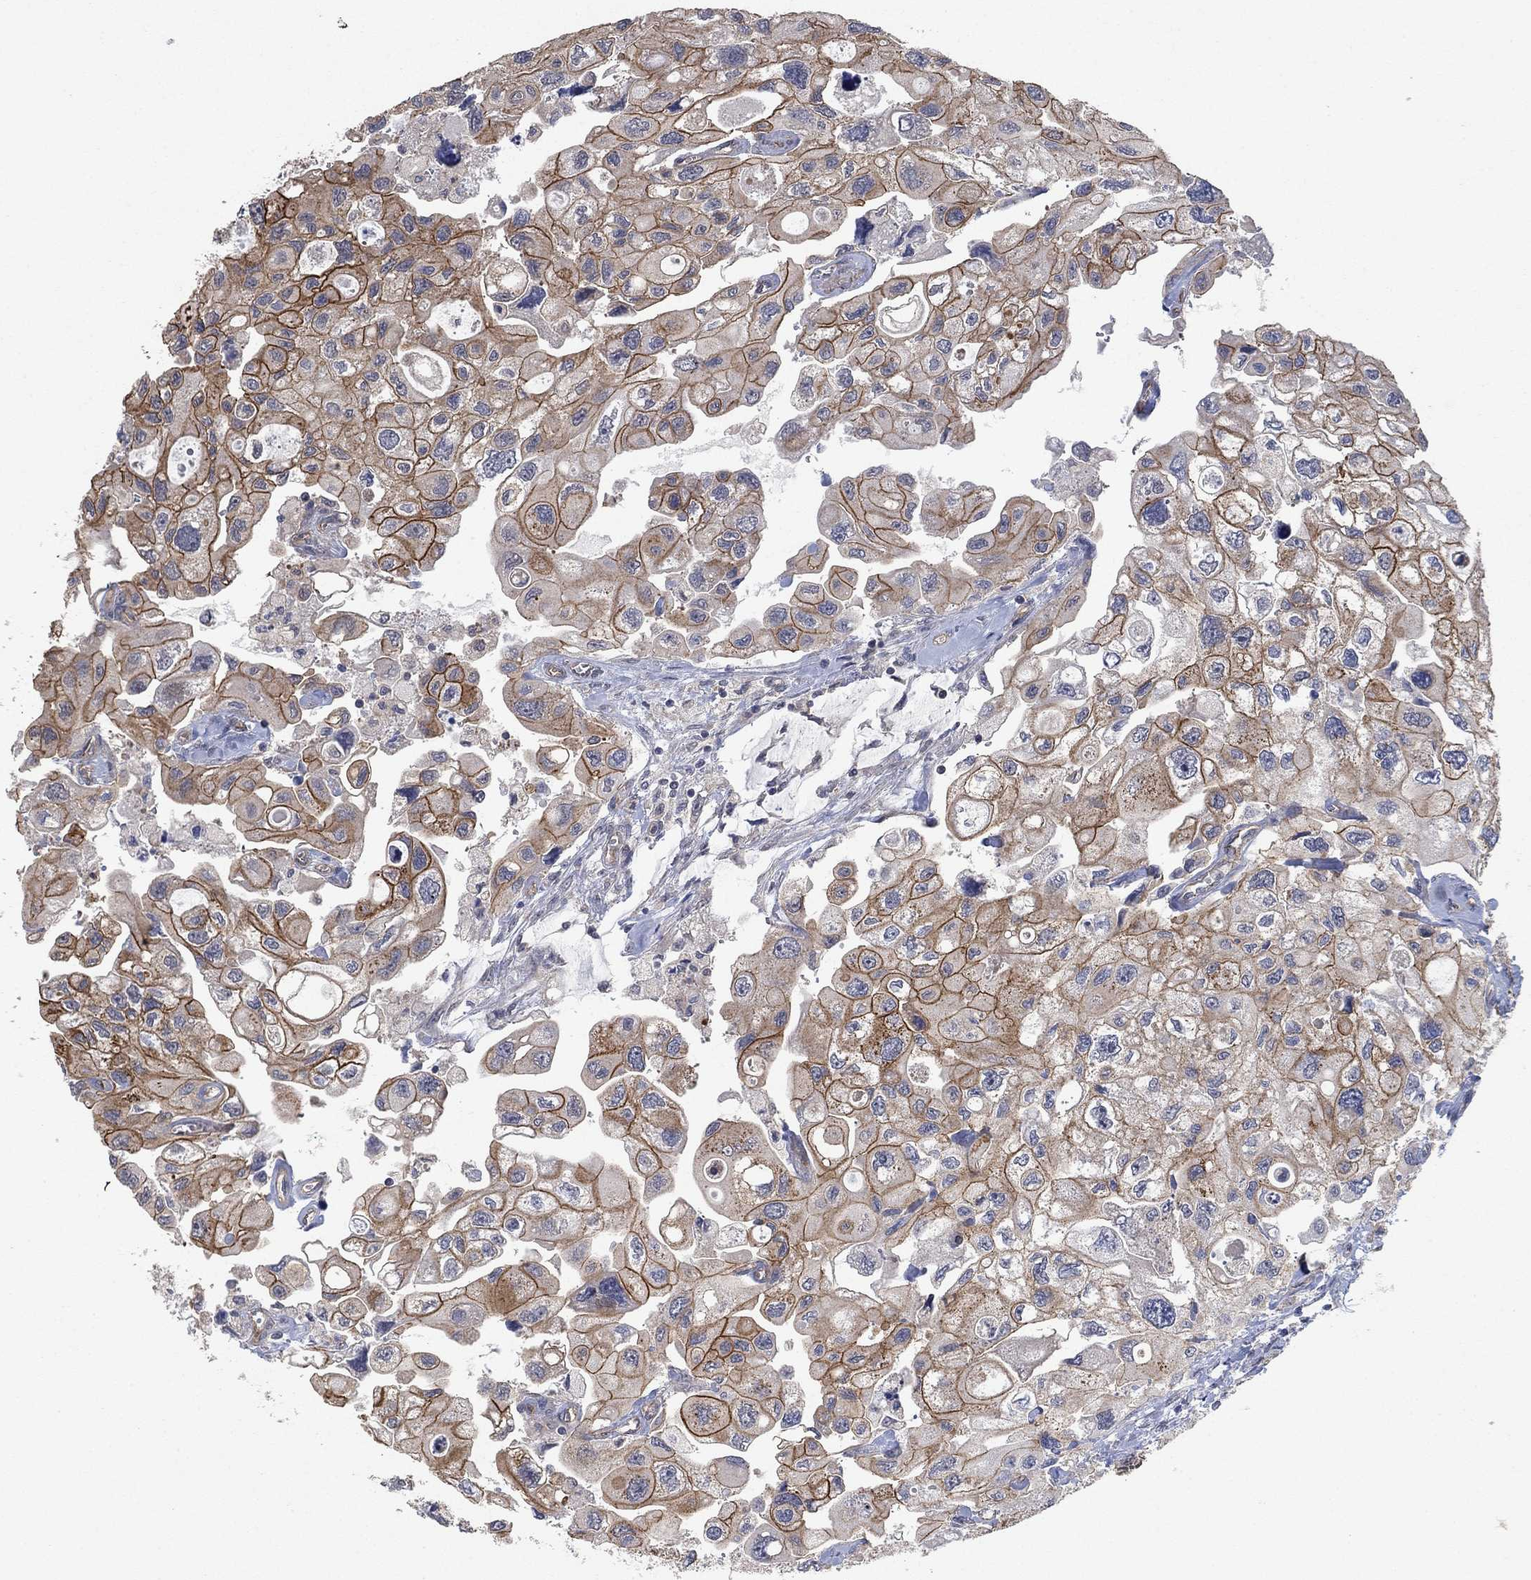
{"staining": {"intensity": "strong", "quantity": "25%-75%", "location": "cytoplasmic/membranous"}, "tissue": "urothelial cancer", "cell_type": "Tumor cells", "image_type": "cancer", "snomed": [{"axis": "morphology", "description": "Urothelial carcinoma, High grade"}, {"axis": "topography", "description": "Urinary bladder"}], "caption": "Immunohistochemical staining of high-grade urothelial carcinoma displays high levels of strong cytoplasmic/membranous protein staining in approximately 25%-75% of tumor cells.", "gene": "MCUR1", "patient": {"sex": "male", "age": 59}}